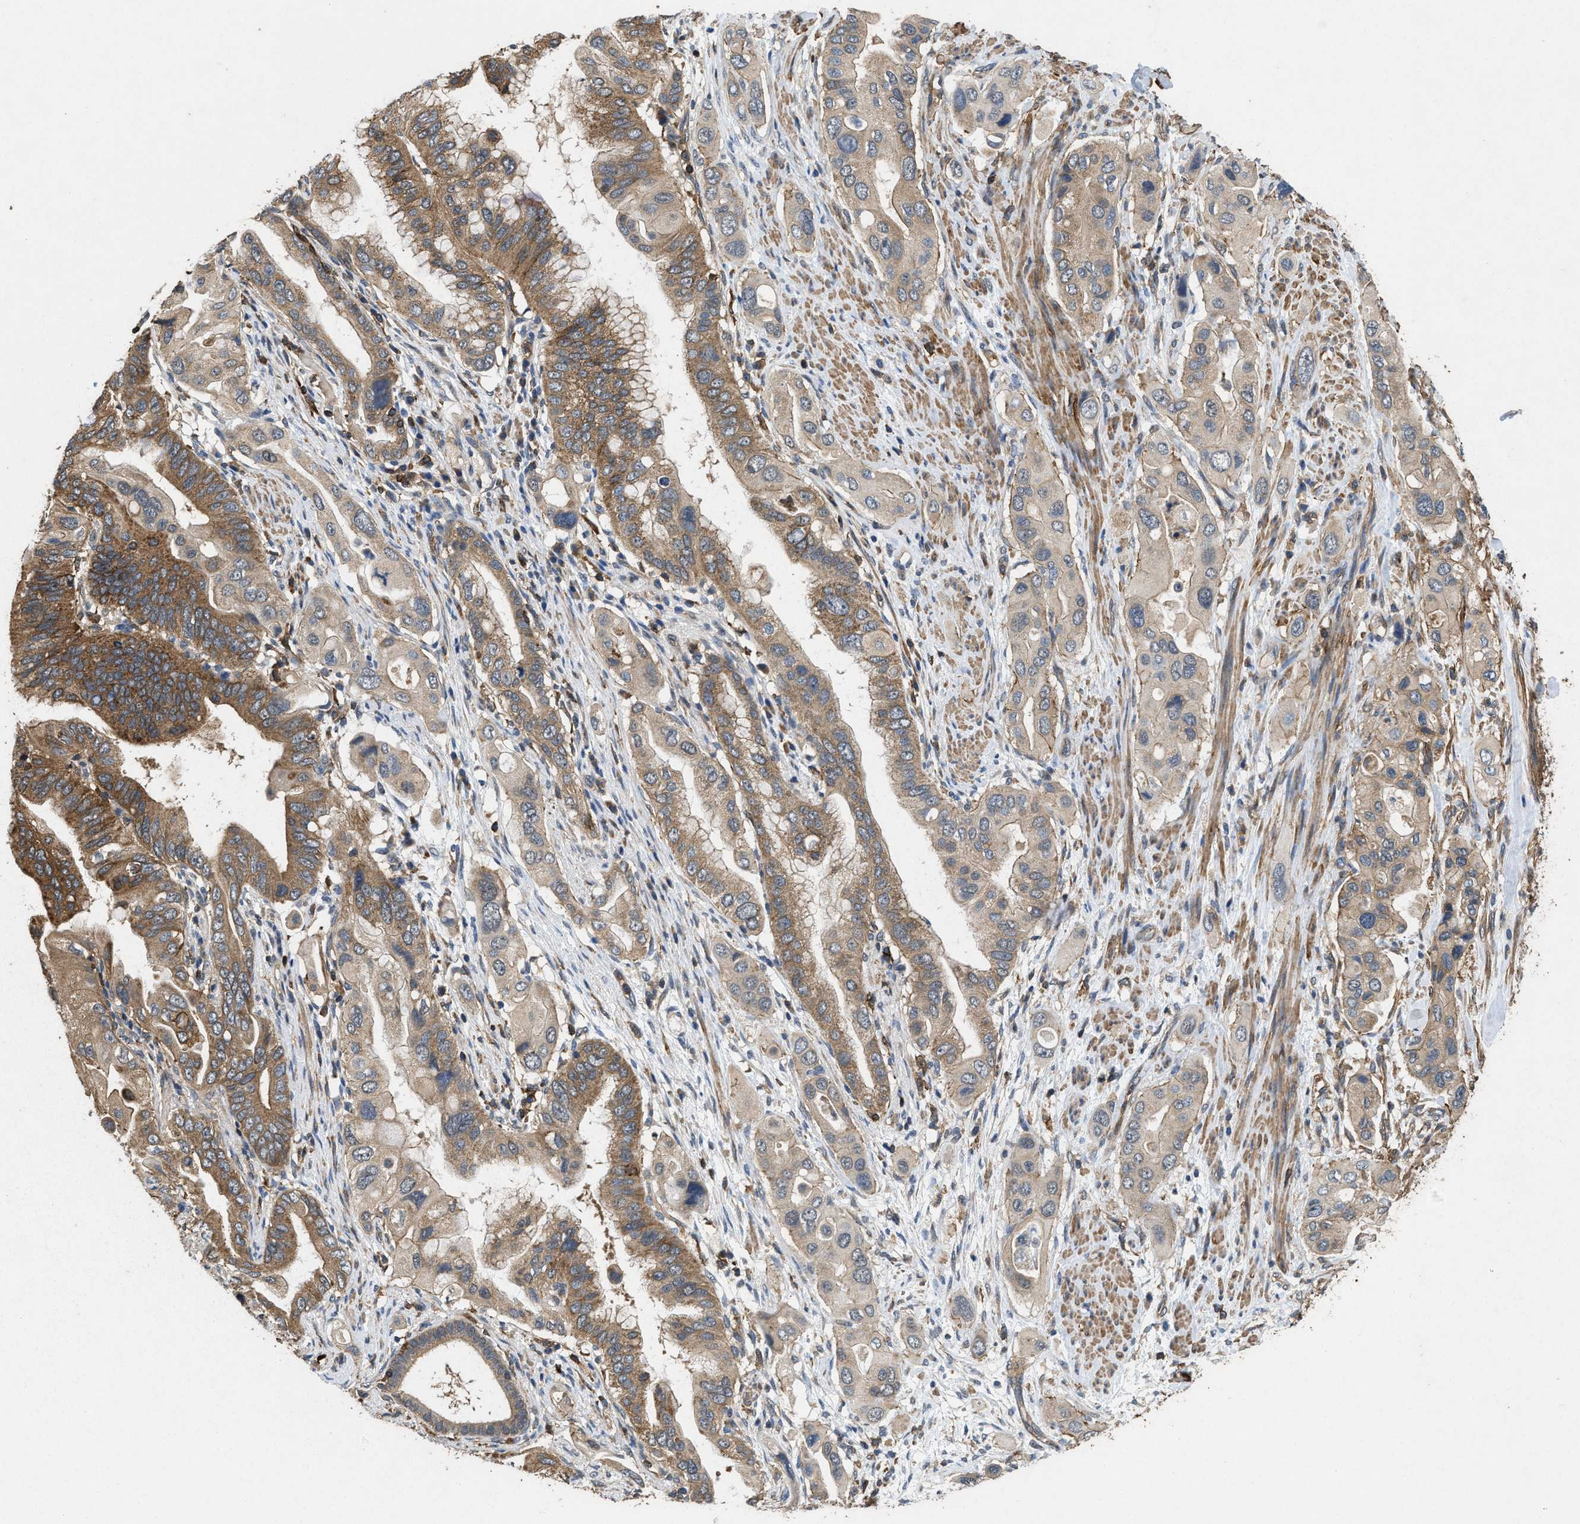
{"staining": {"intensity": "moderate", "quantity": ">75%", "location": "cytoplasmic/membranous"}, "tissue": "pancreatic cancer", "cell_type": "Tumor cells", "image_type": "cancer", "snomed": [{"axis": "morphology", "description": "Adenocarcinoma, NOS"}, {"axis": "topography", "description": "Pancreas"}], "caption": "A photomicrograph showing moderate cytoplasmic/membranous expression in approximately >75% of tumor cells in pancreatic adenocarcinoma, as visualized by brown immunohistochemical staining.", "gene": "LINGO2", "patient": {"sex": "female", "age": 56}}